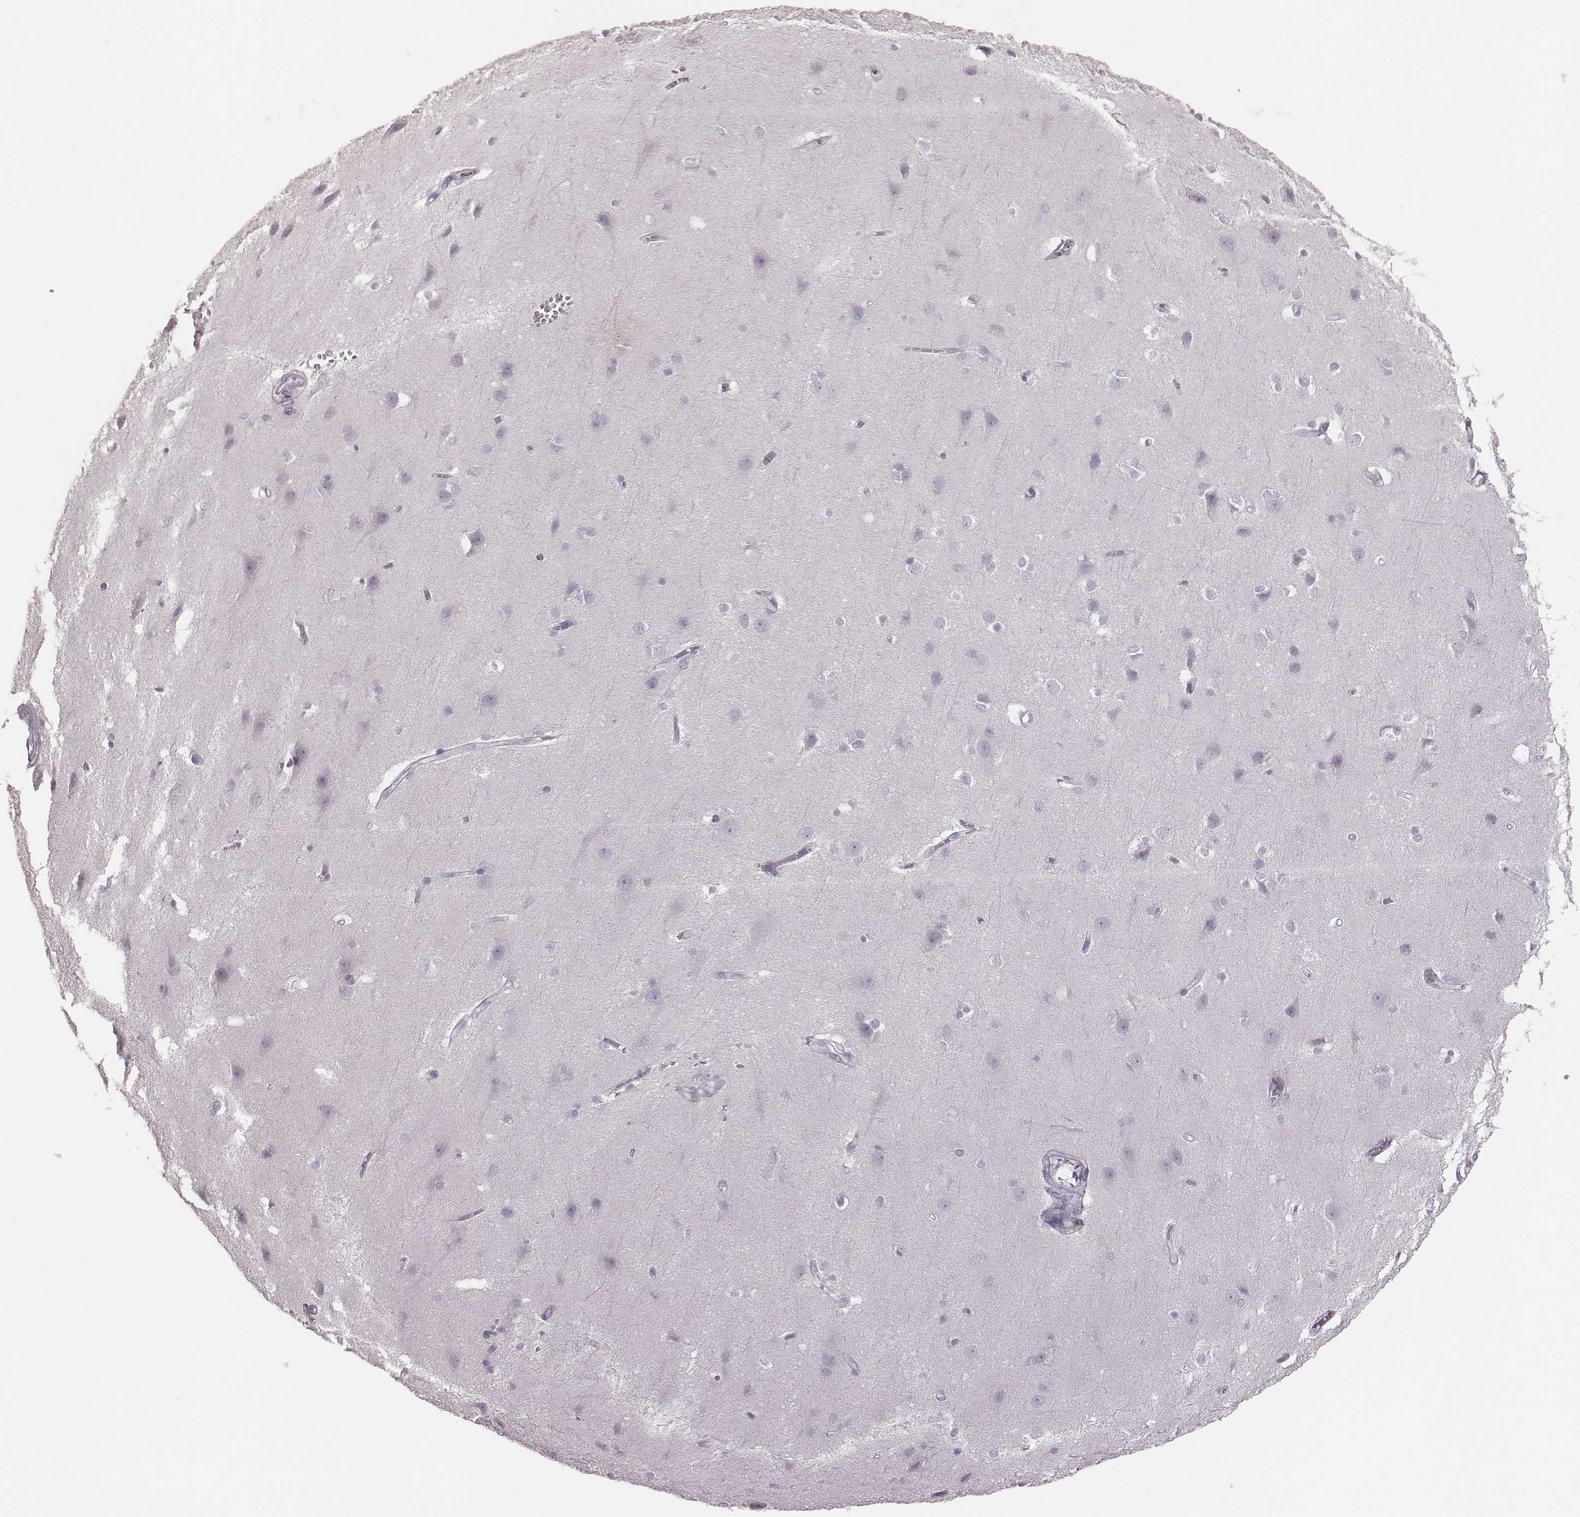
{"staining": {"intensity": "negative", "quantity": "none", "location": "none"}, "tissue": "cerebral cortex", "cell_type": "Endothelial cells", "image_type": "normal", "snomed": [{"axis": "morphology", "description": "Normal tissue, NOS"}, {"axis": "topography", "description": "Cerebral cortex"}], "caption": "IHC of benign human cerebral cortex demonstrates no staining in endothelial cells.", "gene": "PDCD1", "patient": {"sex": "male", "age": 37}}